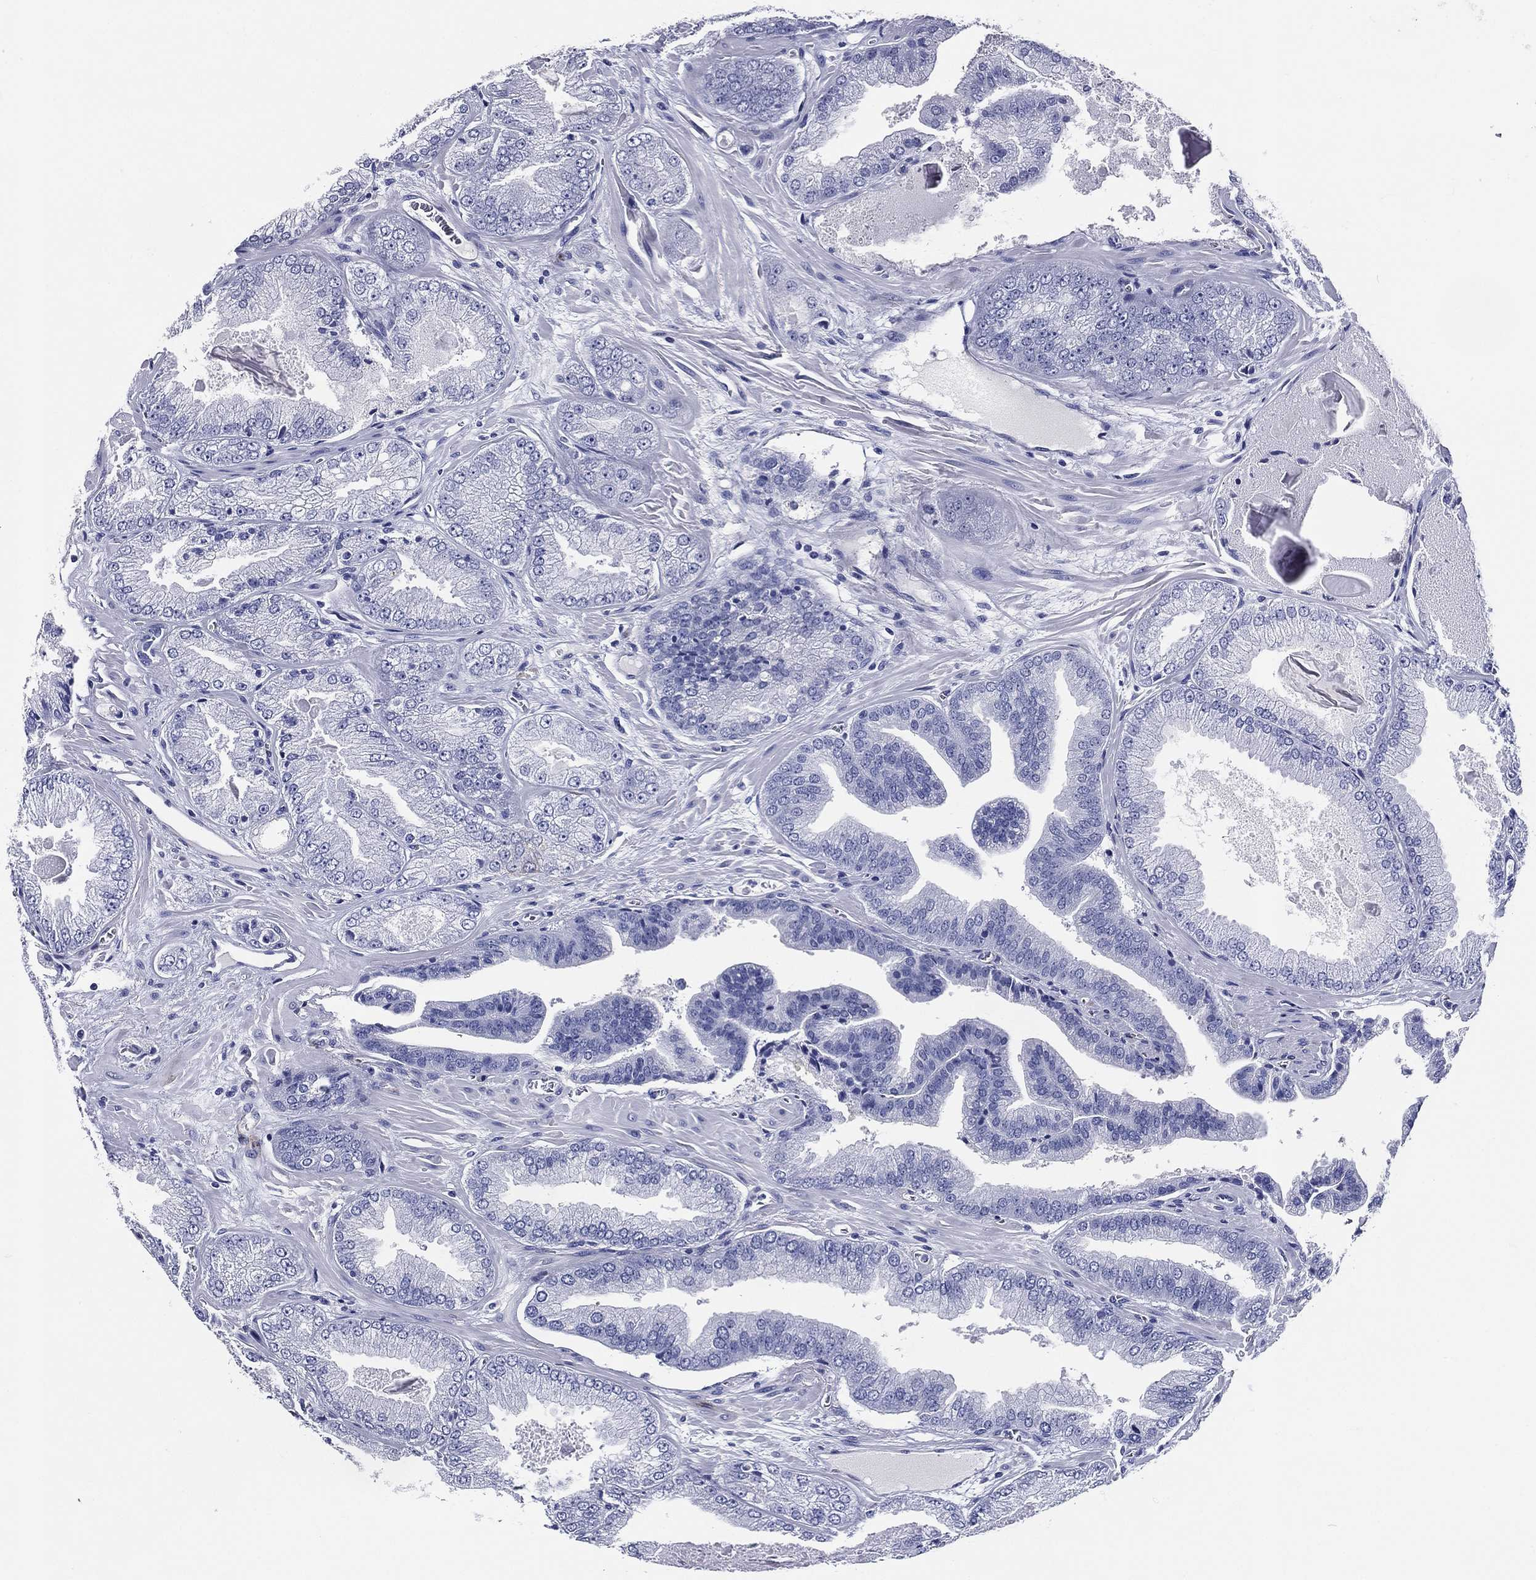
{"staining": {"intensity": "negative", "quantity": "none", "location": "none"}, "tissue": "prostate cancer", "cell_type": "Tumor cells", "image_type": "cancer", "snomed": [{"axis": "morphology", "description": "Adenocarcinoma, Low grade"}, {"axis": "topography", "description": "Prostate"}], "caption": "IHC of human prostate cancer (adenocarcinoma (low-grade)) demonstrates no staining in tumor cells. Nuclei are stained in blue.", "gene": "ACE2", "patient": {"sex": "male", "age": 72}}